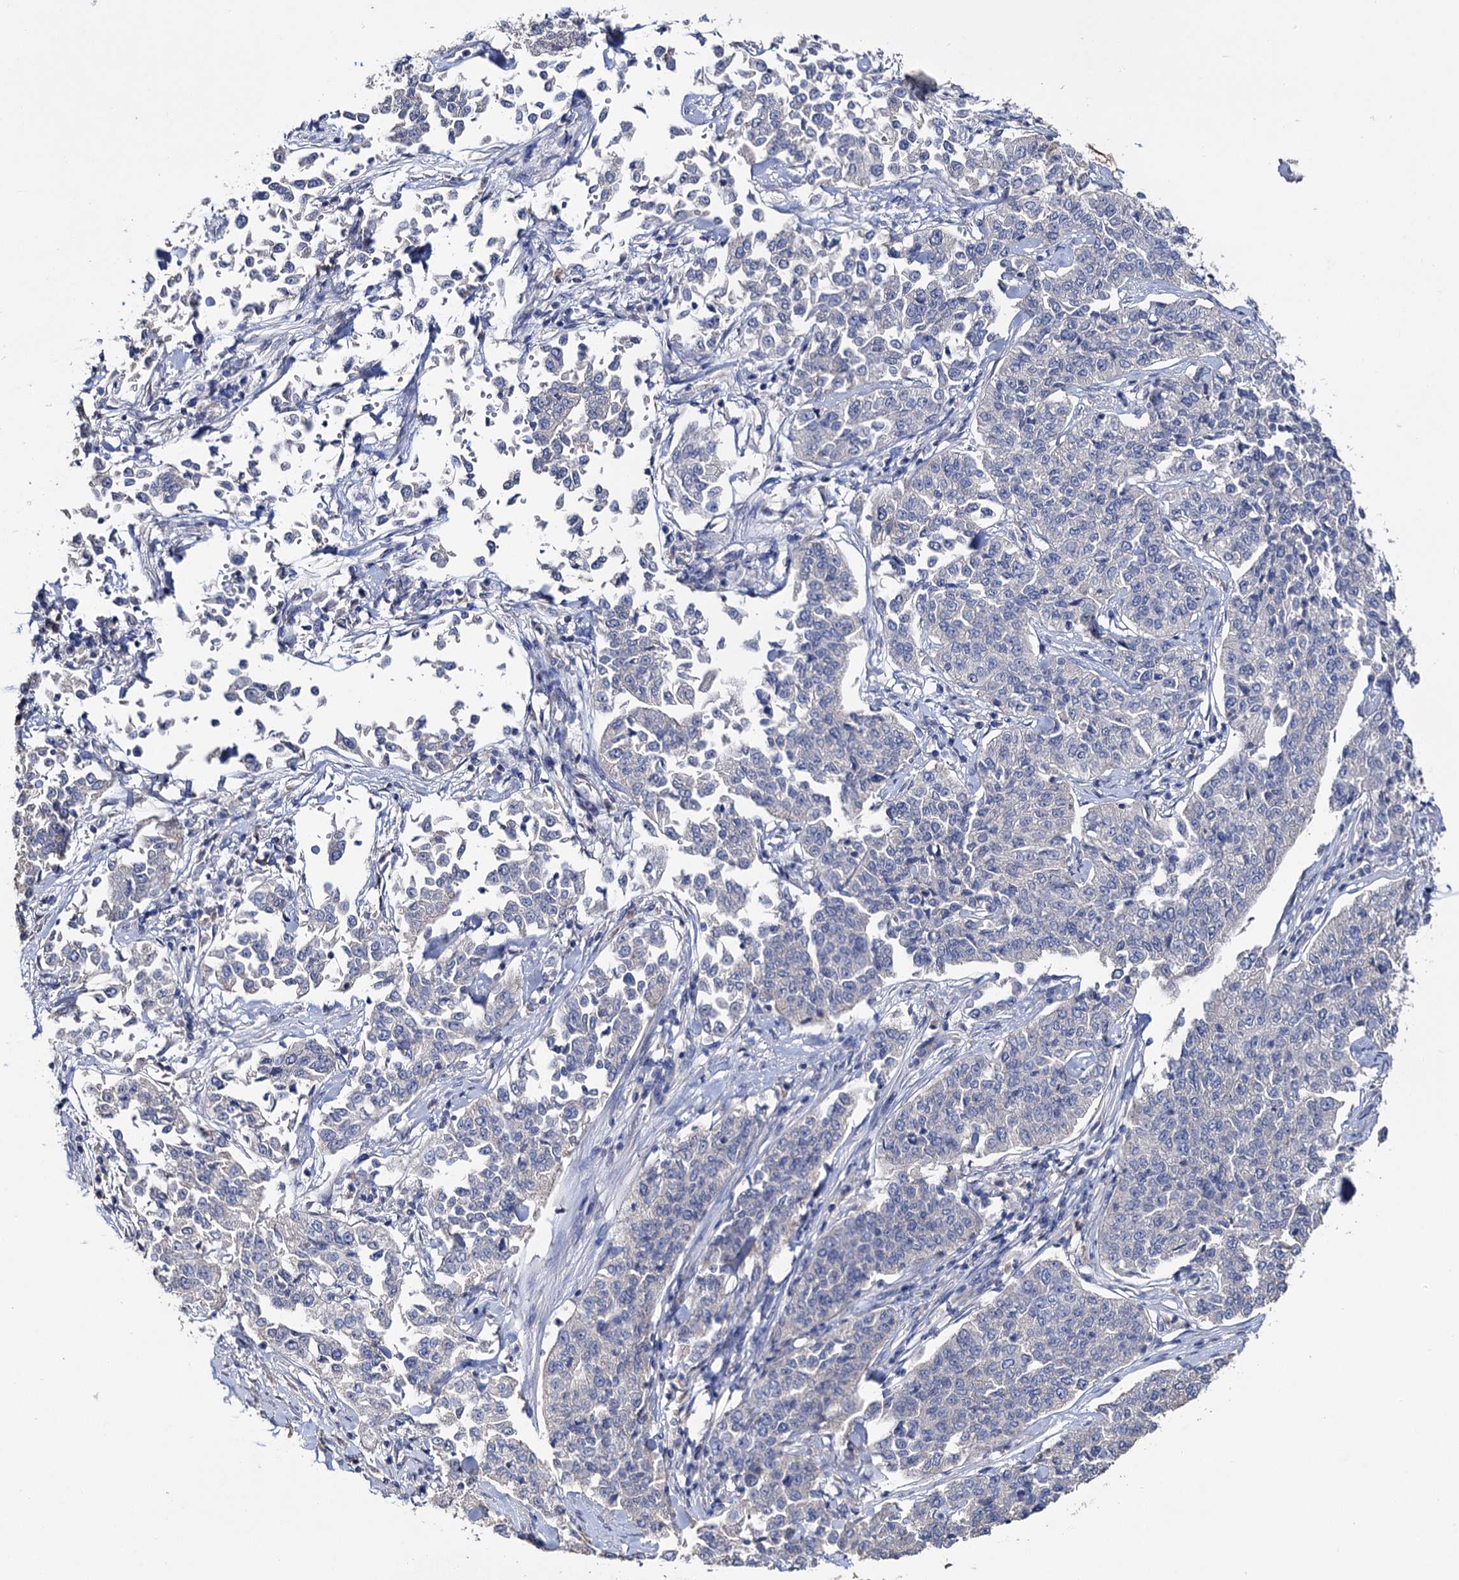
{"staining": {"intensity": "negative", "quantity": "none", "location": "none"}, "tissue": "cervical cancer", "cell_type": "Tumor cells", "image_type": "cancer", "snomed": [{"axis": "morphology", "description": "Squamous cell carcinoma, NOS"}, {"axis": "topography", "description": "Cervix"}], "caption": "Immunohistochemical staining of human cervical squamous cell carcinoma demonstrates no significant staining in tumor cells.", "gene": "EPB41L5", "patient": {"sex": "female", "age": 35}}